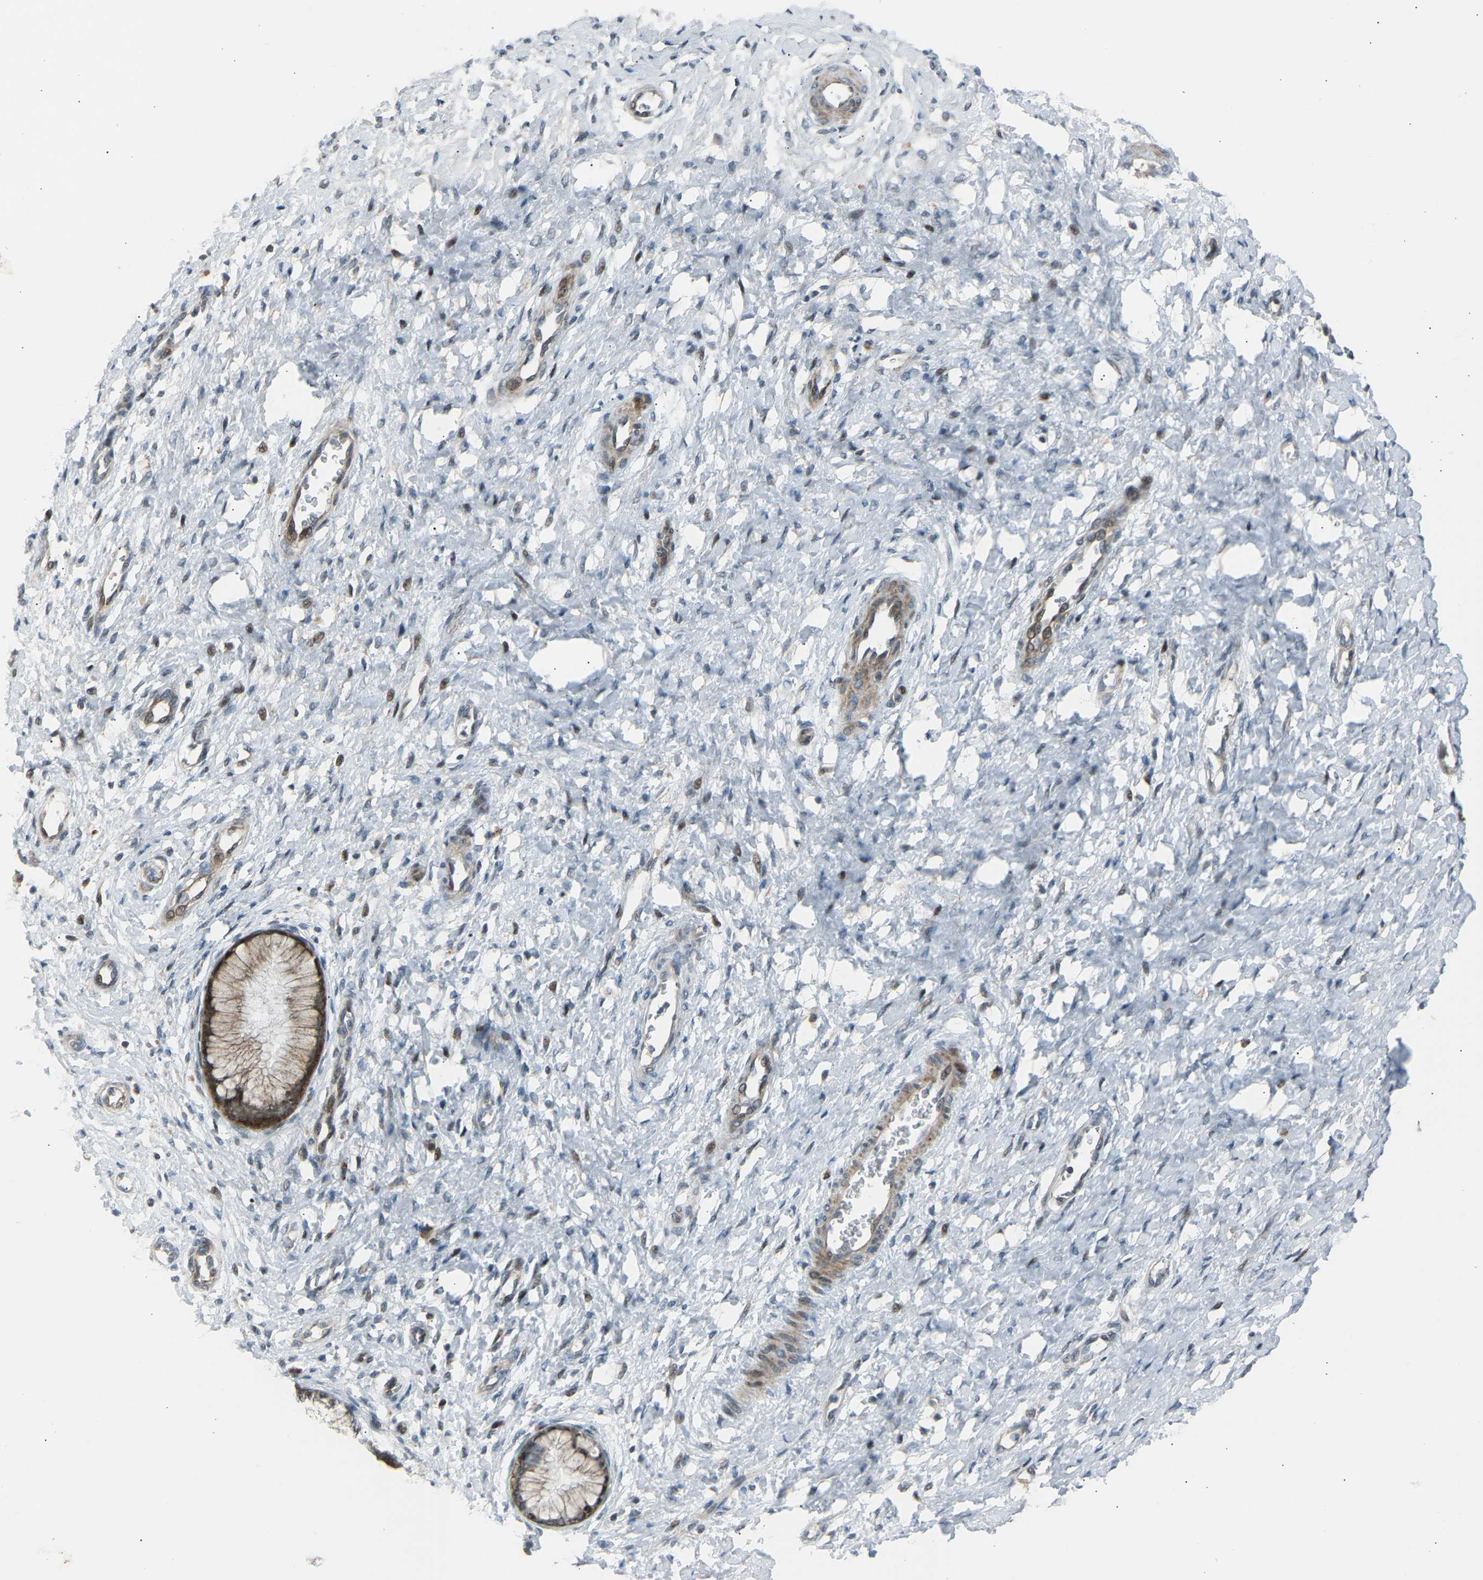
{"staining": {"intensity": "moderate", "quantity": "25%-75%", "location": "cytoplasmic/membranous"}, "tissue": "cervix", "cell_type": "Glandular cells", "image_type": "normal", "snomed": [{"axis": "morphology", "description": "Normal tissue, NOS"}, {"axis": "topography", "description": "Cervix"}], "caption": "Cervix was stained to show a protein in brown. There is medium levels of moderate cytoplasmic/membranous positivity in about 25%-75% of glandular cells. The staining was performed using DAB (3,3'-diaminobenzidine) to visualize the protein expression in brown, while the nuclei were stained in blue with hematoxylin (Magnification: 20x).", "gene": "VPS41", "patient": {"sex": "female", "age": 55}}